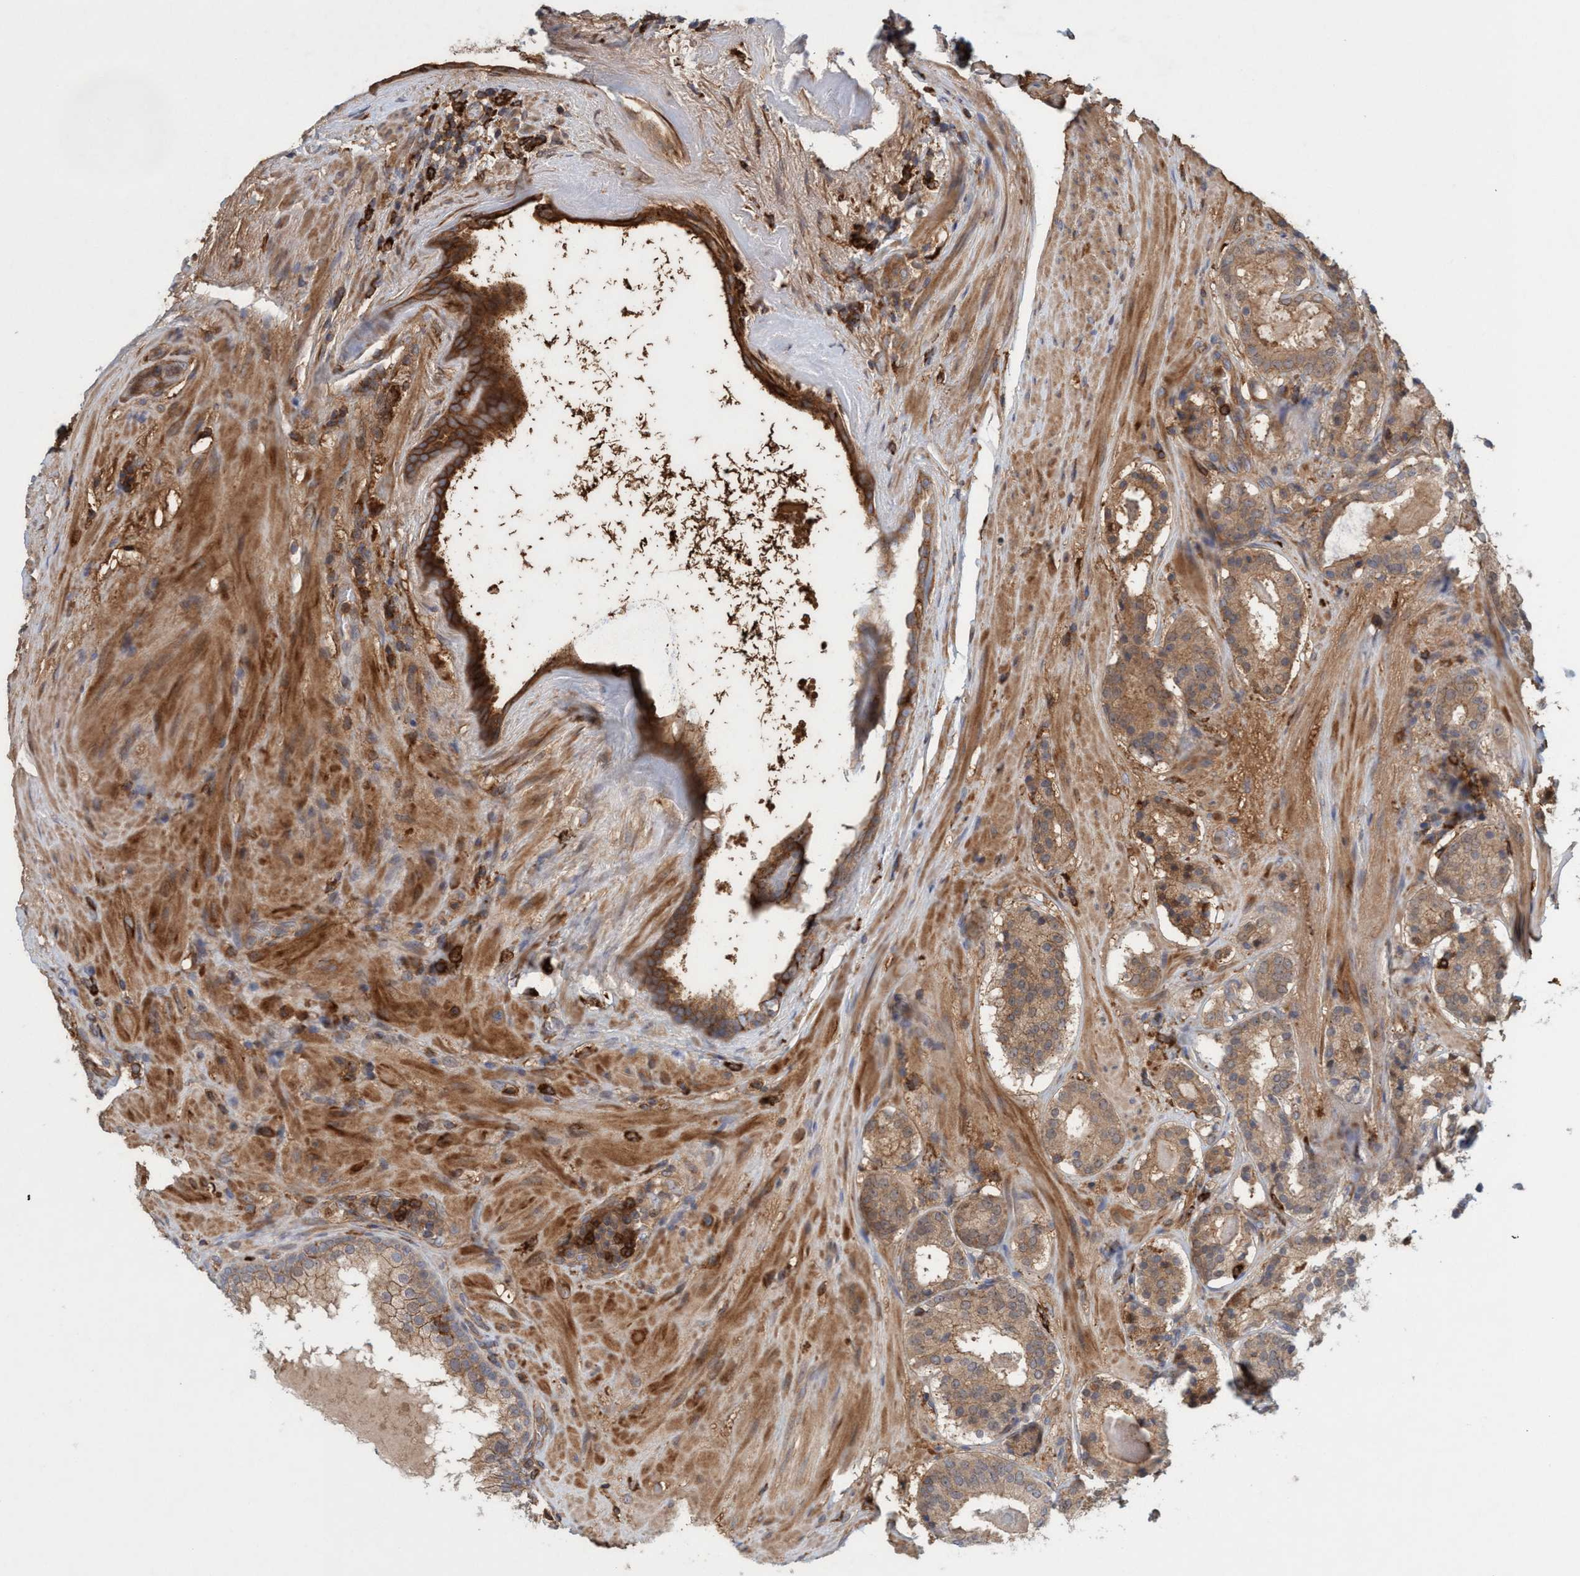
{"staining": {"intensity": "moderate", "quantity": ">75%", "location": "cytoplasmic/membranous"}, "tissue": "prostate cancer", "cell_type": "Tumor cells", "image_type": "cancer", "snomed": [{"axis": "morphology", "description": "Adenocarcinoma, Low grade"}, {"axis": "topography", "description": "Prostate"}], "caption": "Brown immunohistochemical staining in human prostate cancer (low-grade adenocarcinoma) demonstrates moderate cytoplasmic/membranous staining in approximately >75% of tumor cells. (Brightfield microscopy of DAB IHC at high magnification).", "gene": "SPECC1", "patient": {"sex": "male", "age": 69}}